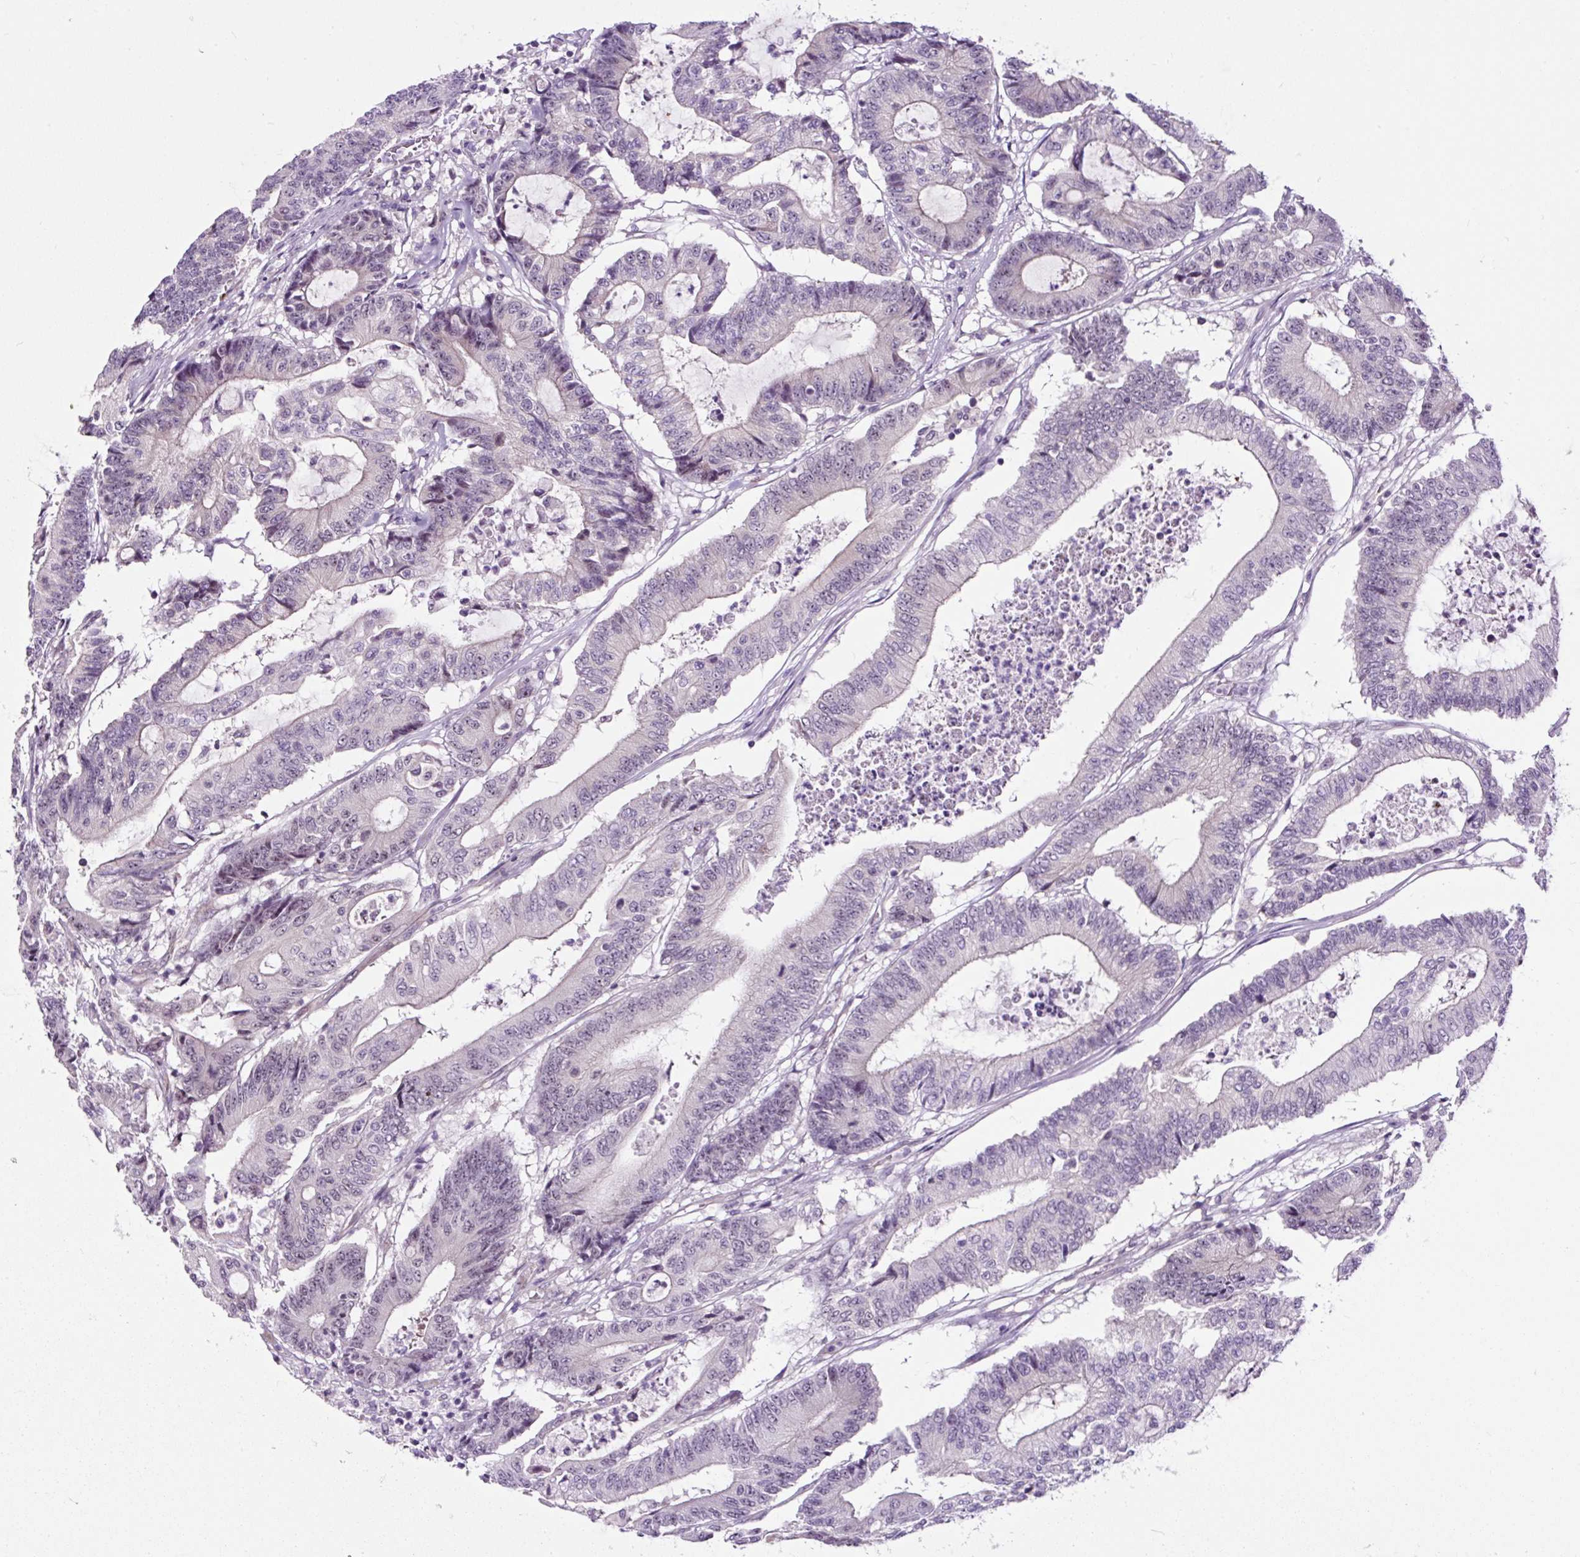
{"staining": {"intensity": "negative", "quantity": "none", "location": "none"}, "tissue": "colorectal cancer", "cell_type": "Tumor cells", "image_type": "cancer", "snomed": [{"axis": "morphology", "description": "Adenocarcinoma, NOS"}, {"axis": "topography", "description": "Colon"}], "caption": "Photomicrograph shows no significant protein positivity in tumor cells of colorectal cancer (adenocarcinoma). The staining is performed using DAB brown chromogen with nuclei counter-stained in using hematoxylin.", "gene": "NOM1", "patient": {"sex": "female", "age": 84}}